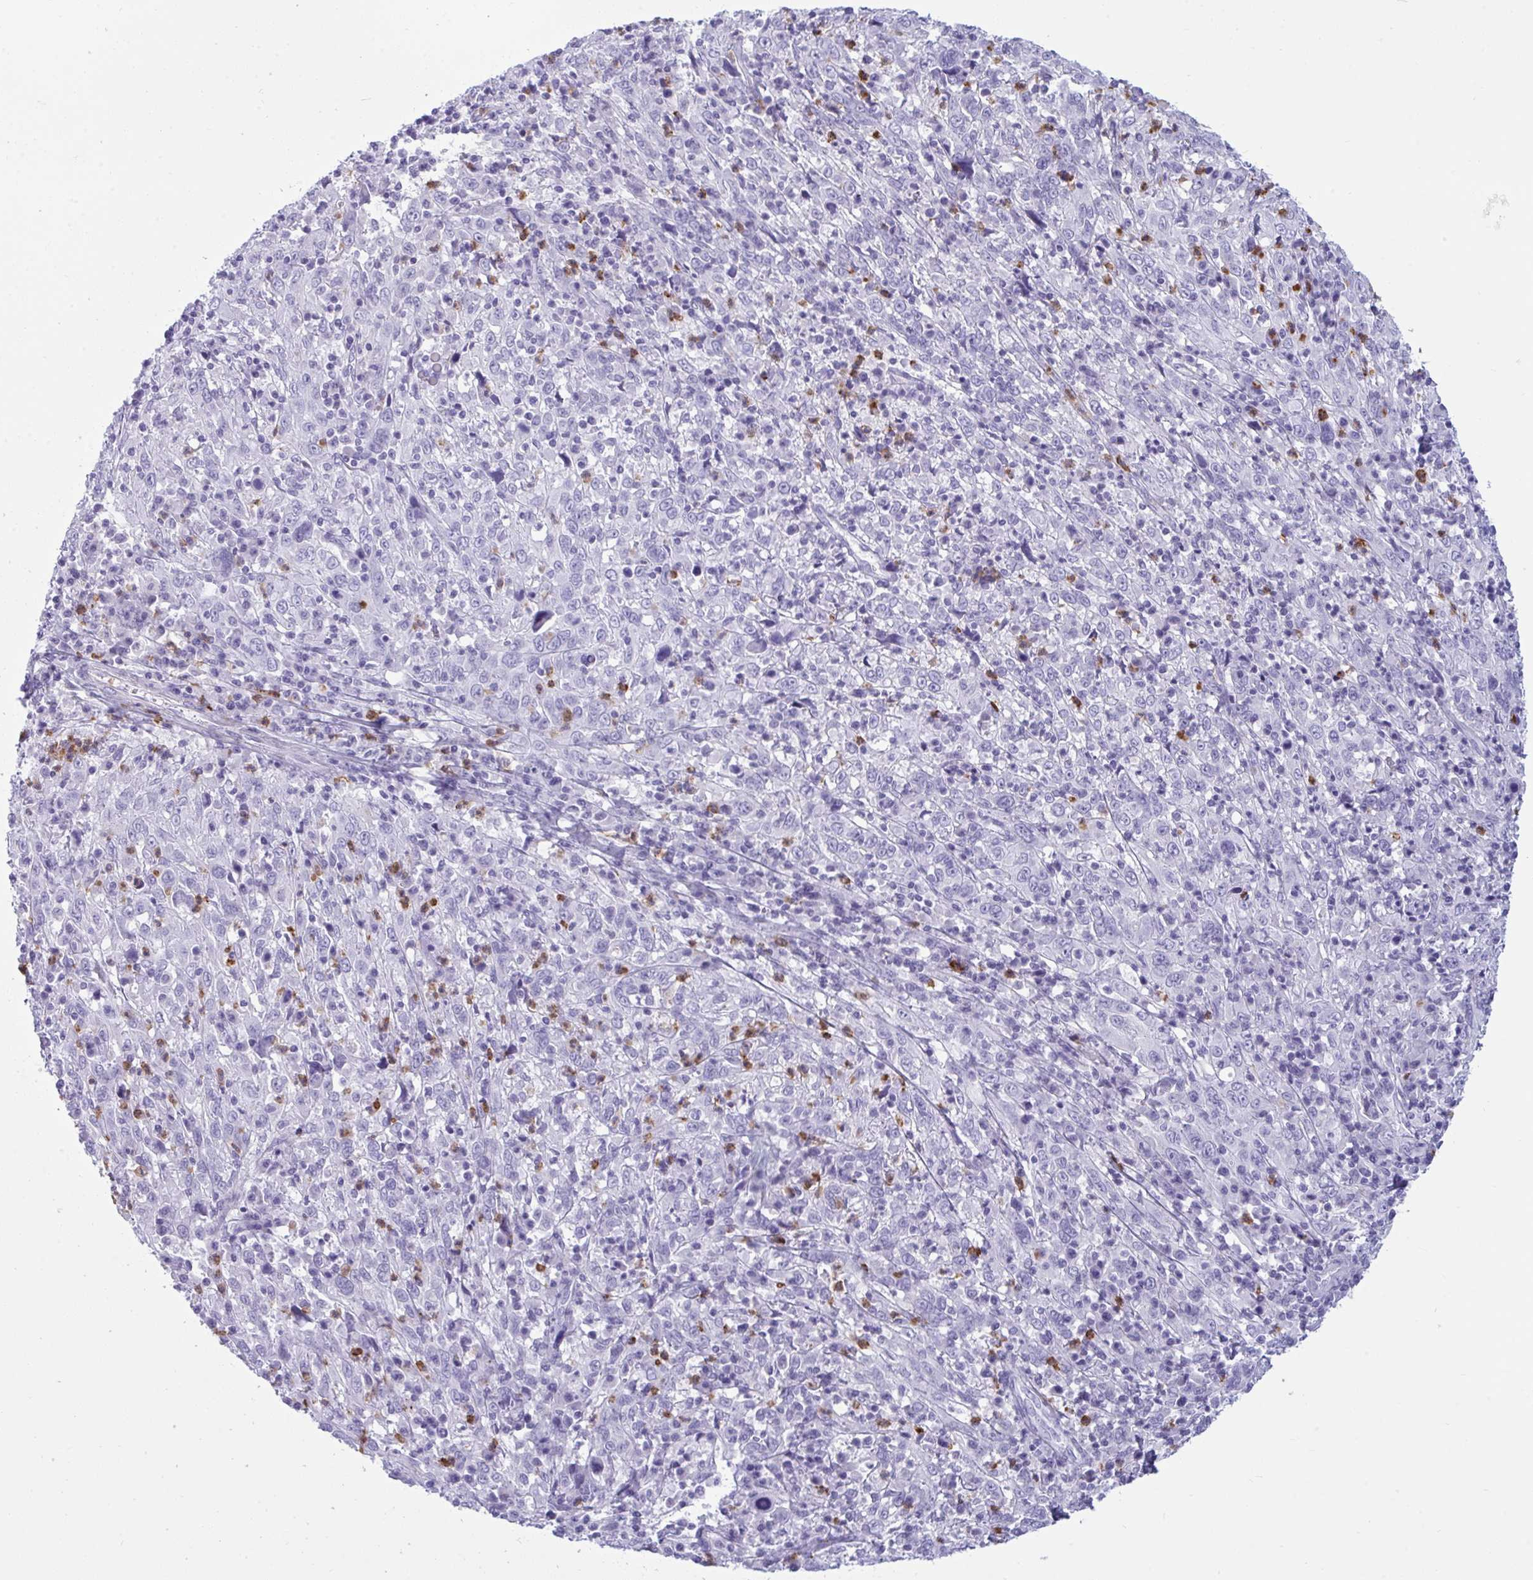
{"staining": {"intensity": "negative", "quantity": "none", "location": "none"}, "tissue": "cervical cancer", "cell_type": "Tumor cells", "image_type": "cancer", "snomed": [{"axis": "morphology", "description": "Squamous cell carcinoma, NOS"}, {"axis": "topography", "description": "Cervix"}], "caption": "IHC histopathology image of cervical squamous cell carcinoma stained for a protein (brown), which displays no expression in tumor cells.", "gene": "ARHGAP42", "patient": {"sex": "female", "age": 46}}